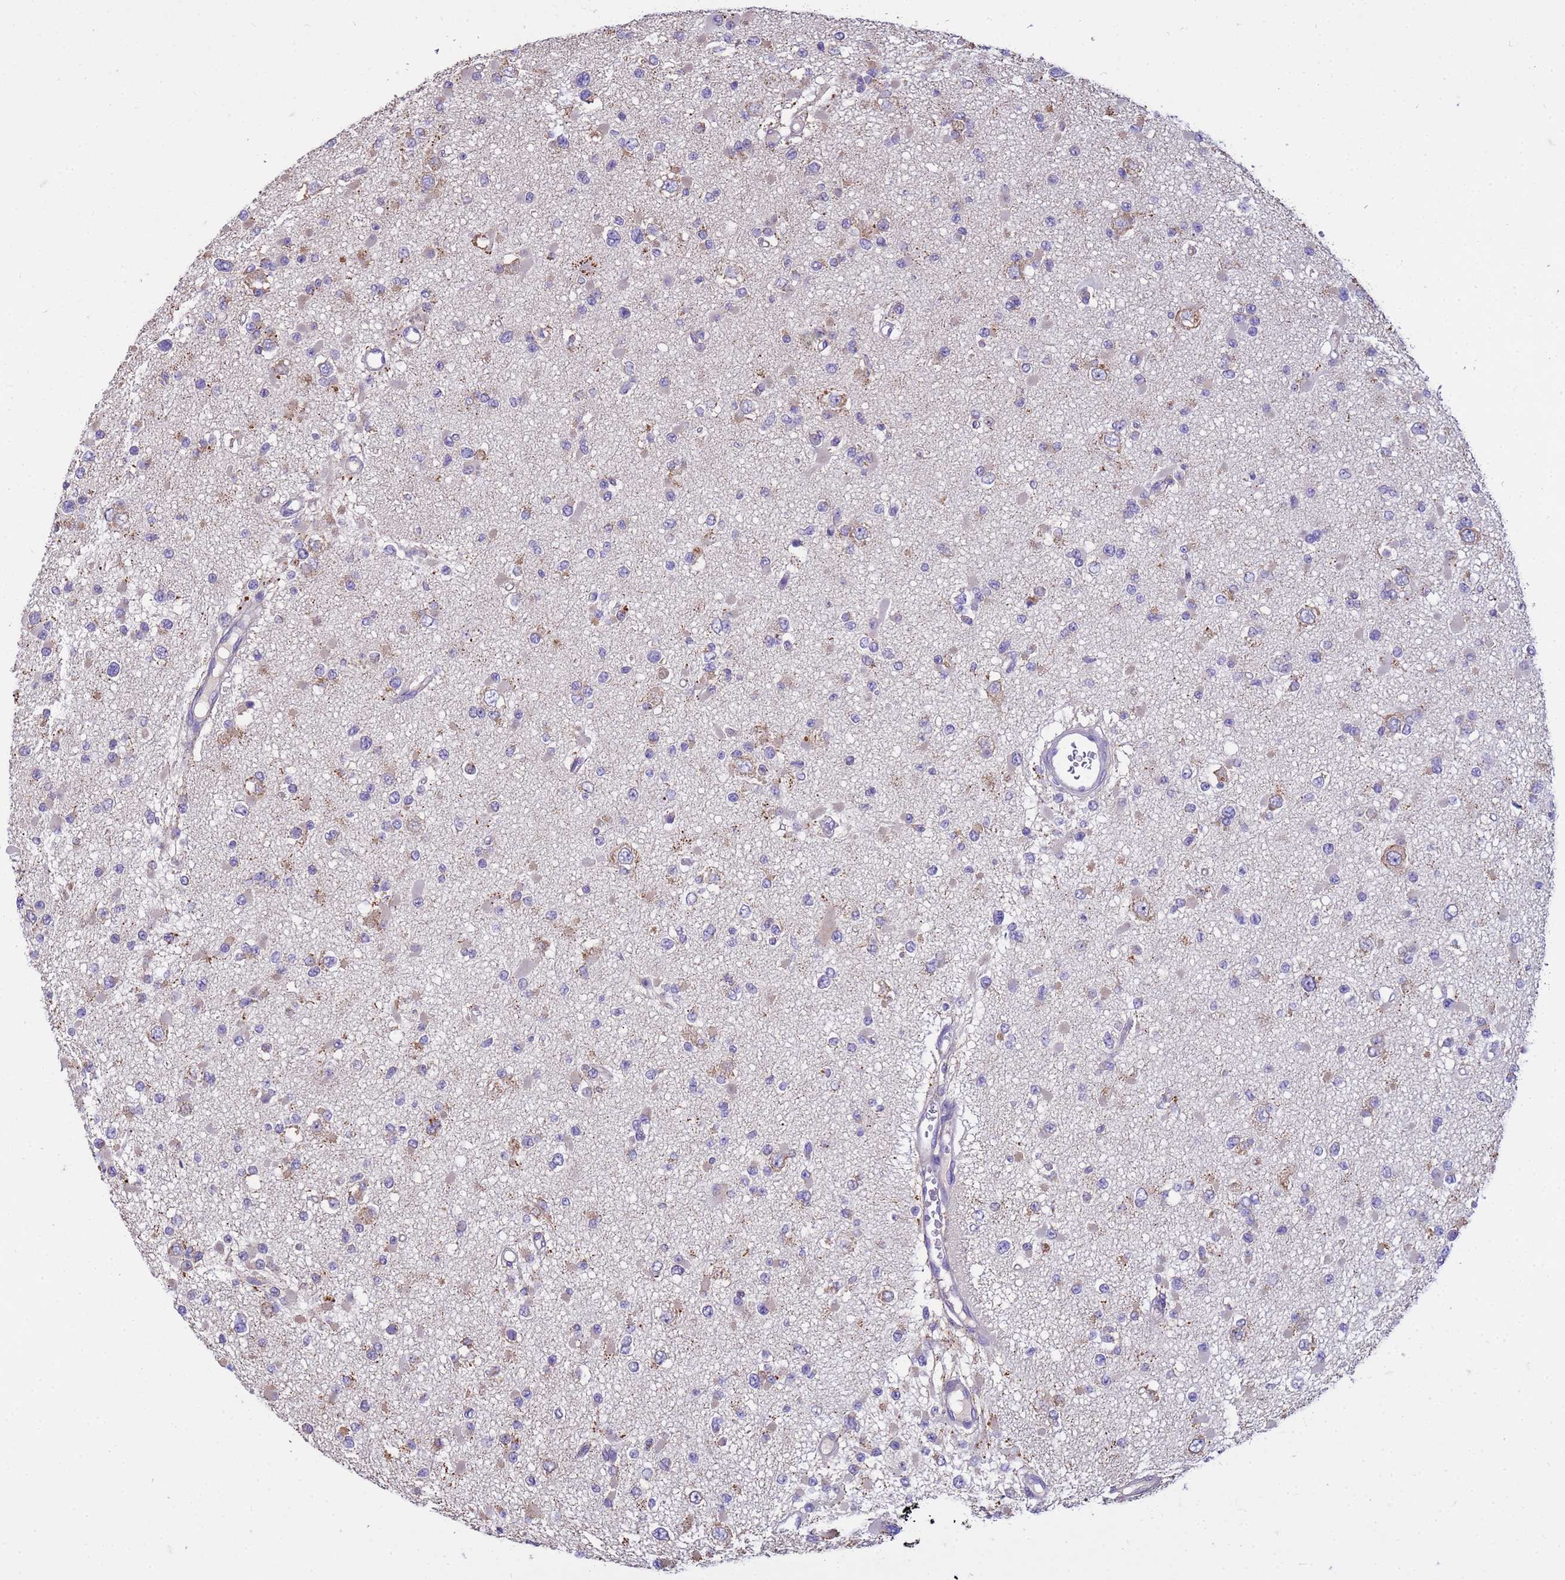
{"staining": {"intensity": "negative", "quantity": "none", "location": "none"}, "tissue": "glioma", "cell_type": "Tumor cells", "image_type": "cancer", "snomed": [{"axis": "morphology", "description": "Glioma, malignant, Low grade"}, {"axis": "topography", "description": "Brain"}], "caption": "Micrograph shows no protein positivity in tumor cells of glioma tissue.", "gene": "THAP5", "patient": {"sex": "female", "age": 22}}